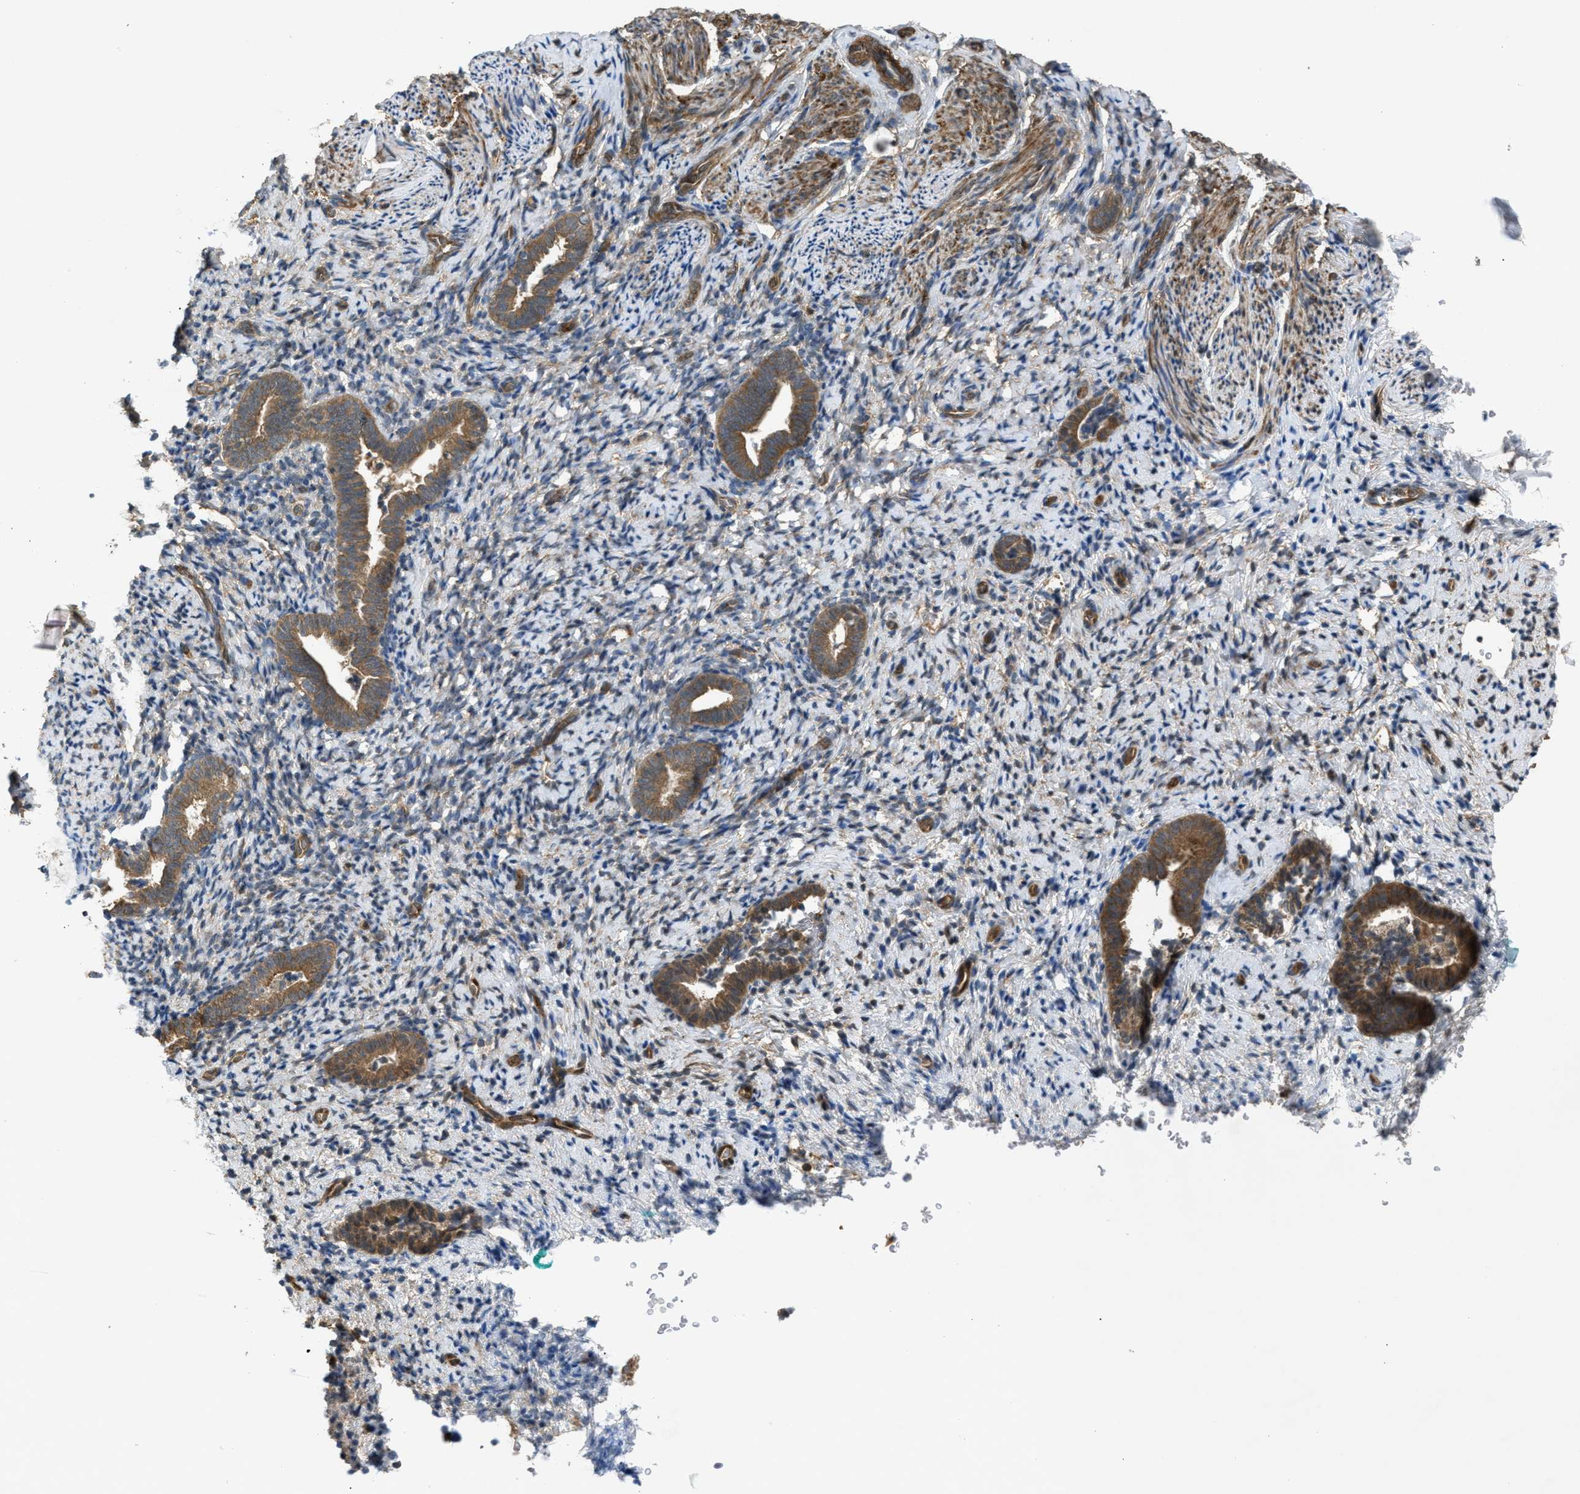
{"staining": {"intensity": "negative", "quantity": "none", "location": "none"}, "tissue": "endometrium", "cell_type": "Cells in endometrial stroma", "image_type": "normal", "snomed": [{"axis": "morphology", "description": "Normal tissue, NOS"}, {"axis": "topography", "description": "Endometrium"}], "caption": "Protein analysis of benign endometrium reveals no significant positivity in cells in endometrial stroma.", "gene": "BAG3", "patient": {"sex": "female", "age": 51}}